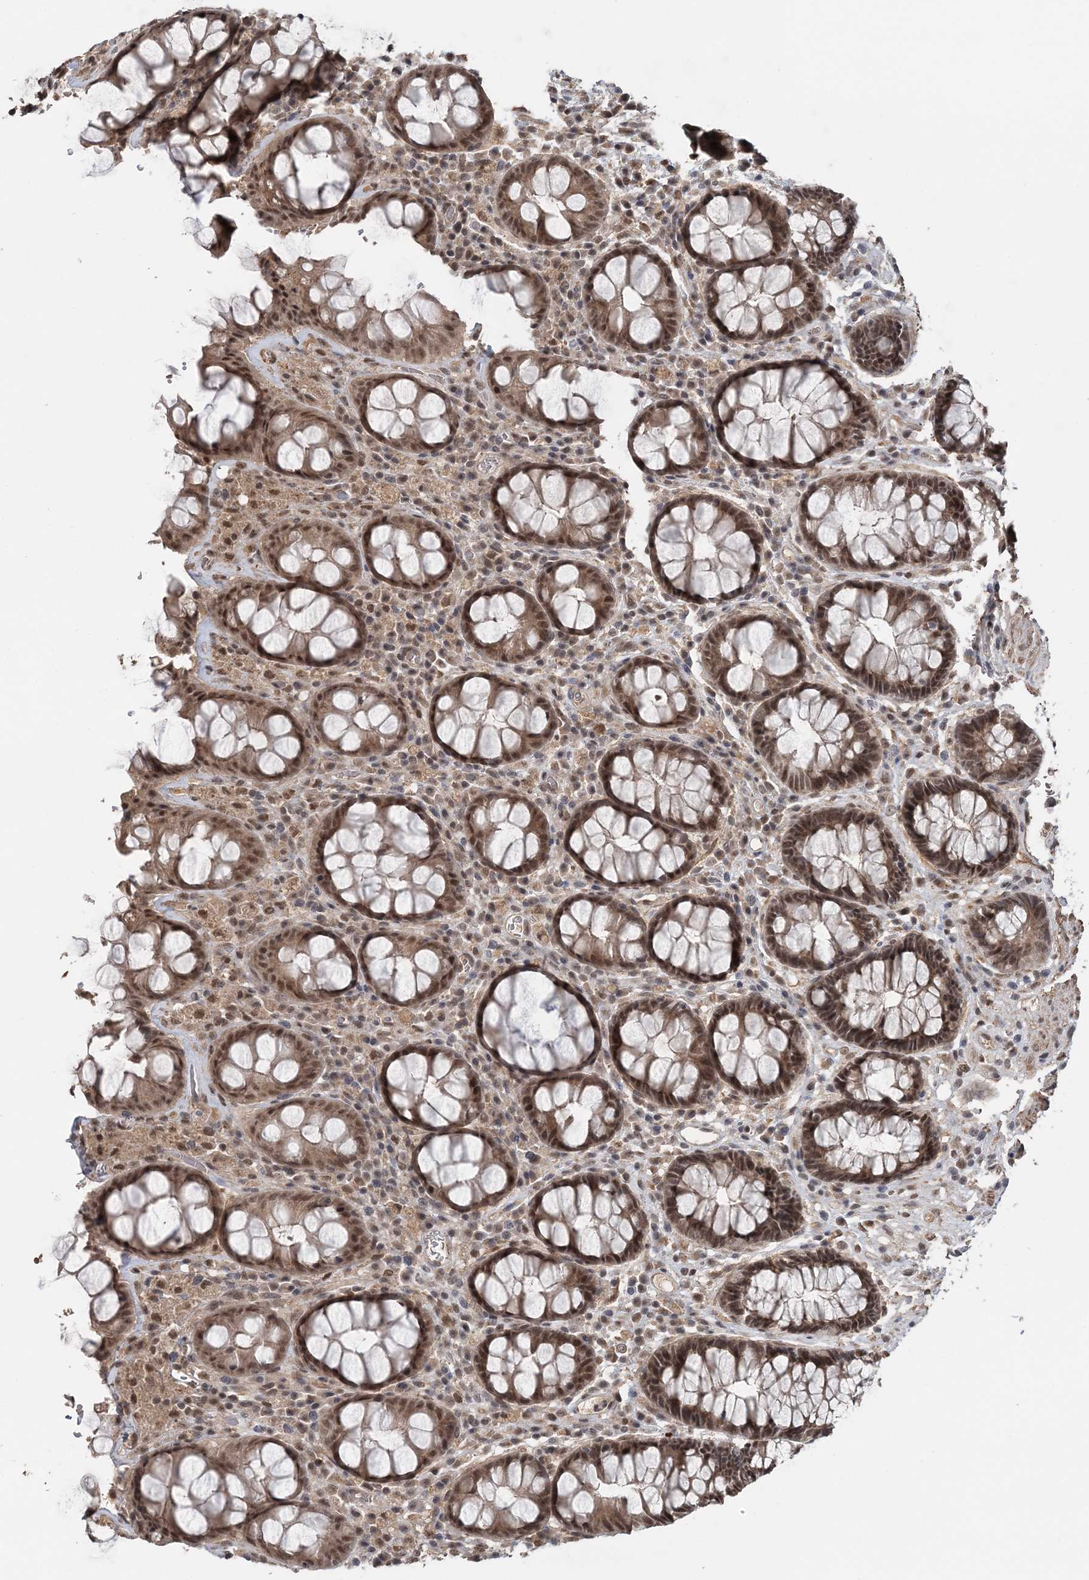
{"staining": {"intensity": "moderate", "quantity": ">75%", "location": "cytoplasmic/membranous,nuclear"}, "tissue": "rectum", "cell_type": "Glandular cells", "image_type": "normal", "snomed": [{"axis": "morphology", "description": "Normal tissue, NOS"}, {"axis": "topography", "description": "Rectum"}], "caption": "Normal rectum was stained to show a protein in brown. There is medium levels of moderate cytoplasmic/membranous,nuclear positivity in about >75% of glandular cells. The staining was performed using DAB (3,3'-diaminobenzidine) to visualize the protein expression in brown, while the nuclei were stained in blue with hematoxylin (Magnification: 20x).", "gene": "TSHZ2", "patient": {"sex": "male", "age": 64}}